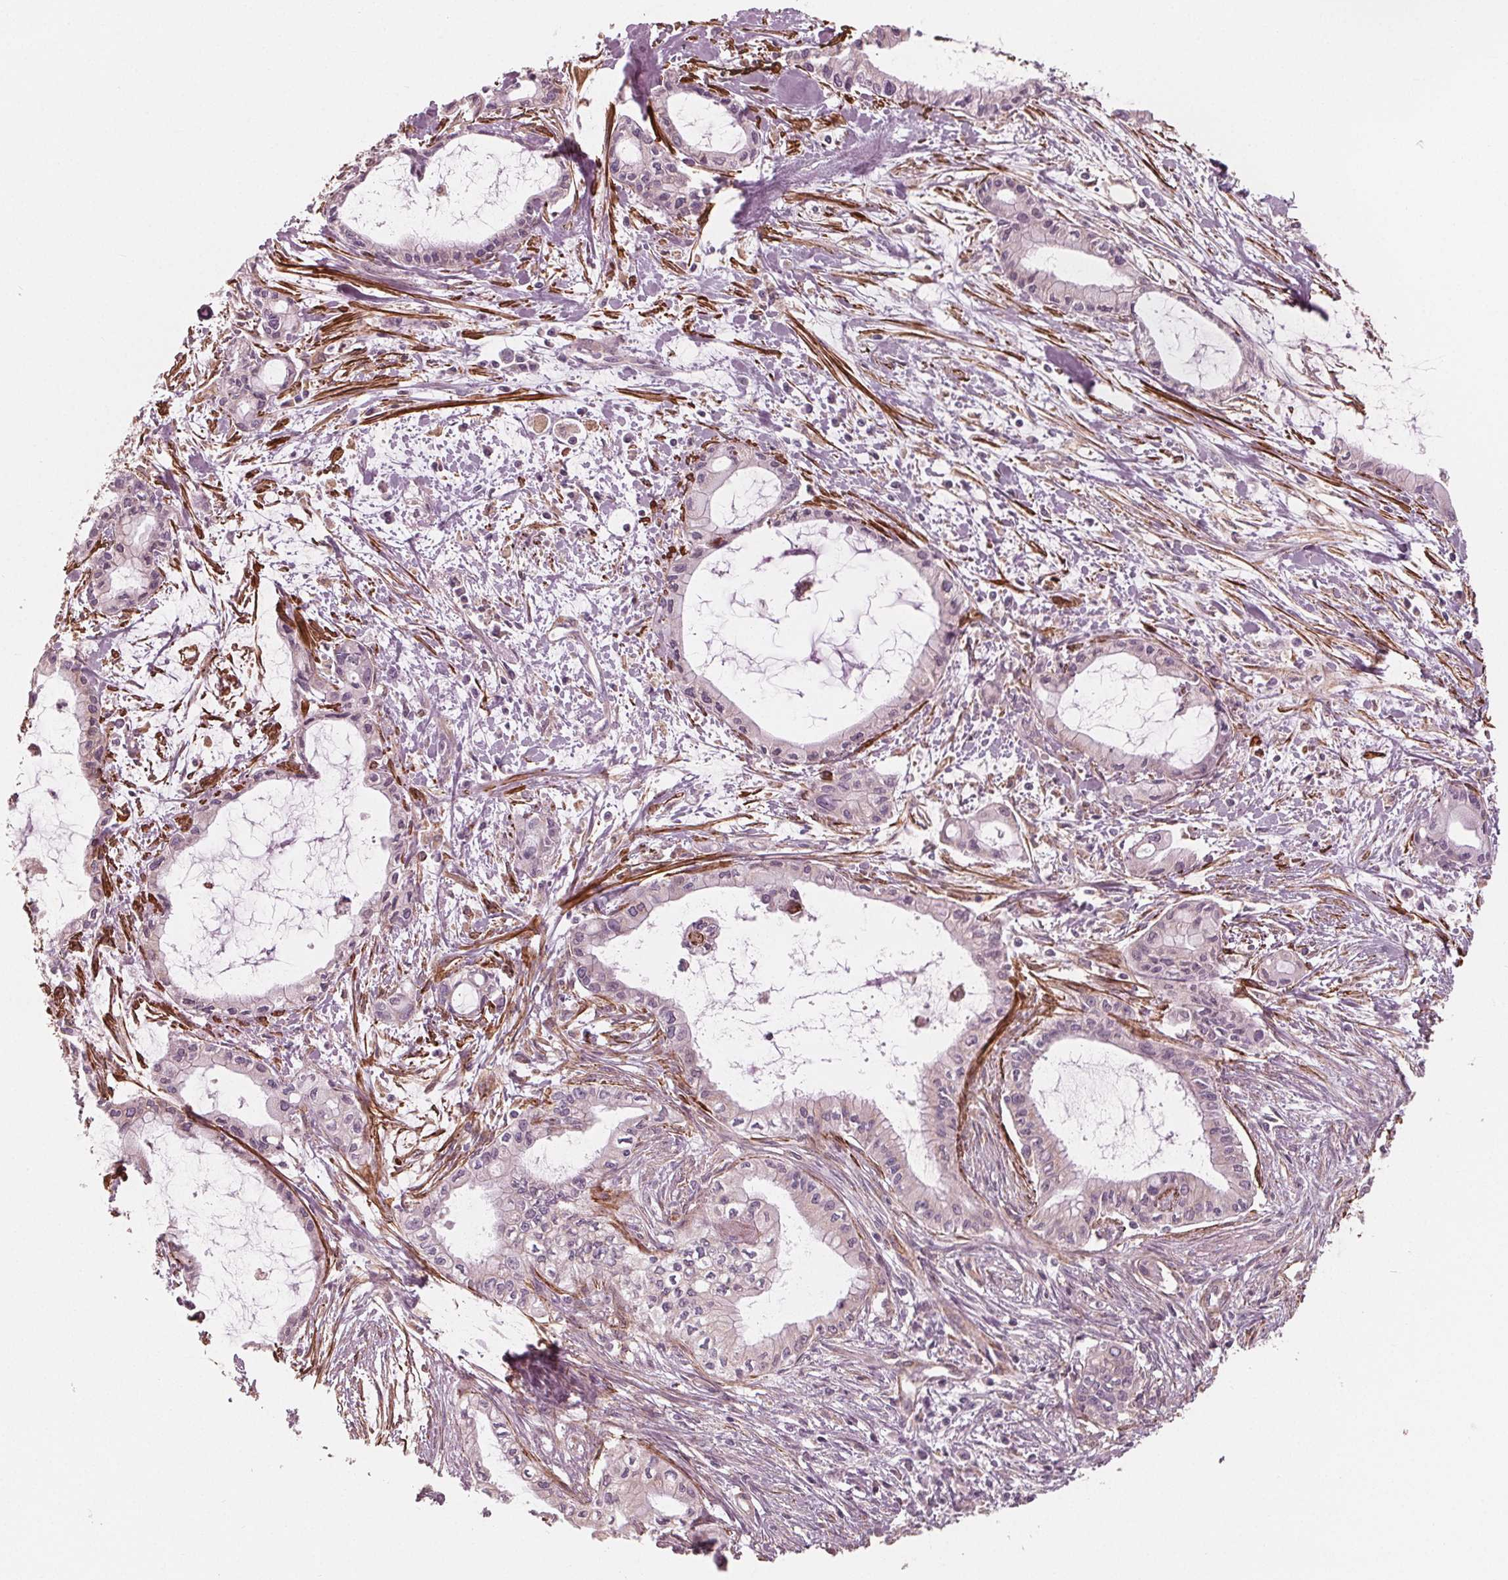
{"staining": {"intensity": "negative", "quantity": "none", "location": "none"}, "tissue": "pancreatic cancer", "cell_type": "Tumor cells", "image_type": "cancer", "snomed": [{"axis": "morphology", "description": "Adenocarcinoma, NOS"}, {"axis": "topography", "description": "Pancreas"}], "caption": "Pancreatic cancer stained for a protein using immunohistochemistry (IHC) shows no positivity tumor cells.", "gene": "MIER3", "patient": {"sex": "male", "age": 48}}